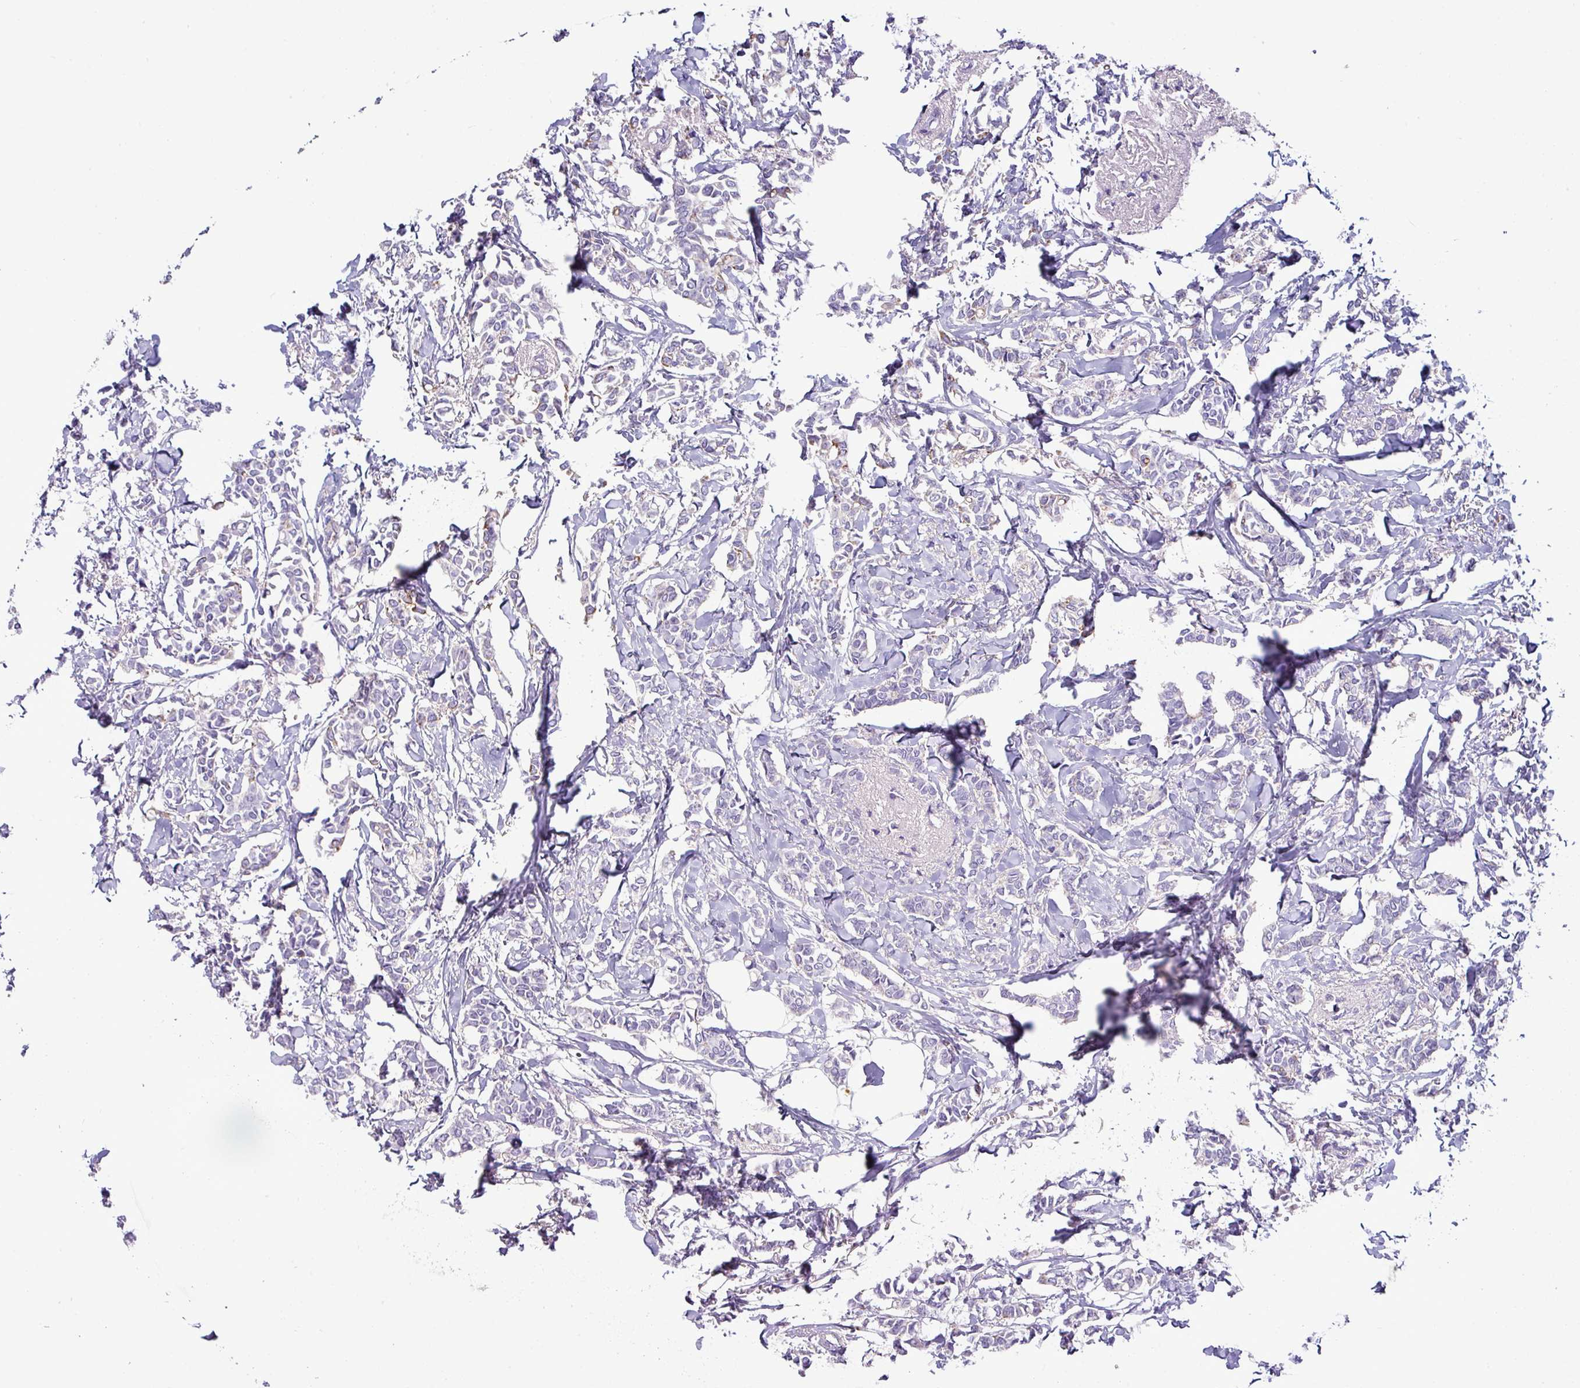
{"staining": {"intensity": "negative", "quantity": "none", "location": "none"}, "tissue": "breast cancer", "cell_type": "Tumor cells", "image_type": "cancer", "snomed": [{"axis": "morphology", "description": "Duct carcinoma"}, {"axis": "topography", "description": "Breast"}], "caption": "High magnification brightfield microscopy of breast cancer (intraductal carcinoma) stained with DAB (brown) and counterstained with hematoxylin (blue): tumor cells show no significant expression.", "gene": "ACAP3", "patient": {"sex": "female", "age": 41}}